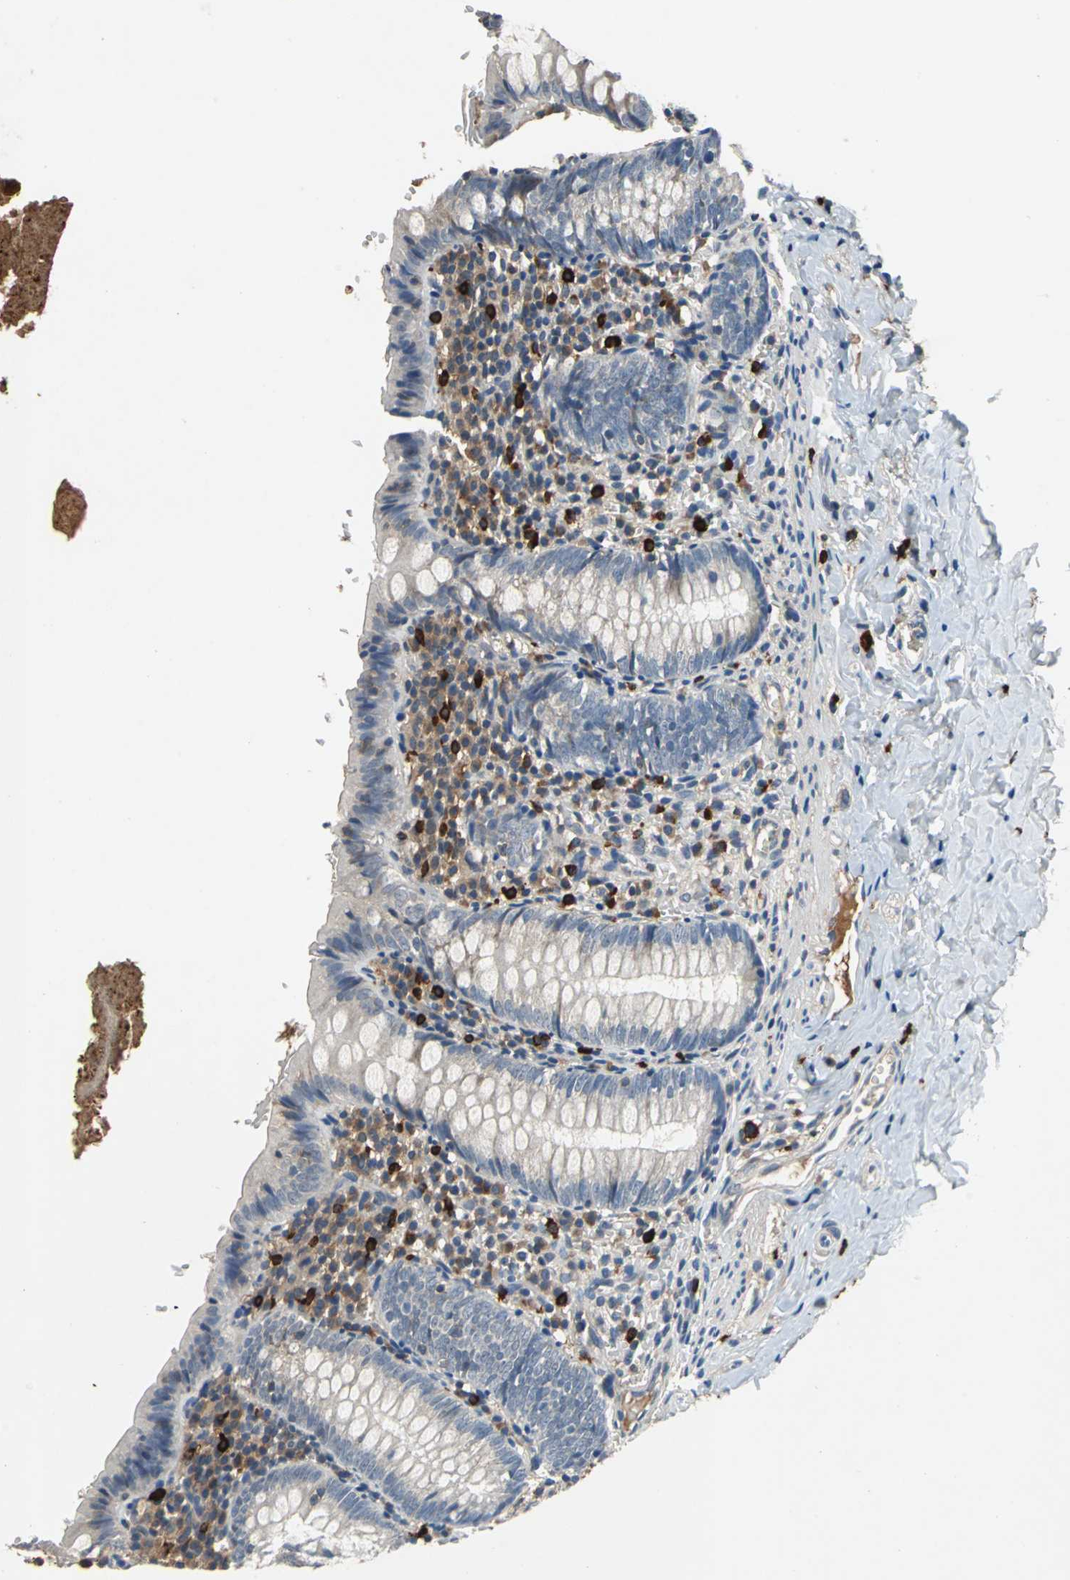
{"staining": {"intensity": "weak", "quantity": "<25%", "location": "cytoplasmic/membranous"}, "tissue": "appendix", "cell_type": "Glandular cells", "image_type": "normal", "snomed": [{"axis": "morphology", "description": "Normal tissue, NOS"}, {"axis": "topography", "description": "Appendix"}], "caption": "There is no significant positivity in glandular cells of appendix. (DAB (3,3'-diaminobenzidine) IHC visualized using brightfield microscopy, high magnification).", "gene": "SLC19A2", "patient": {"sex": "female", "age": 10}}